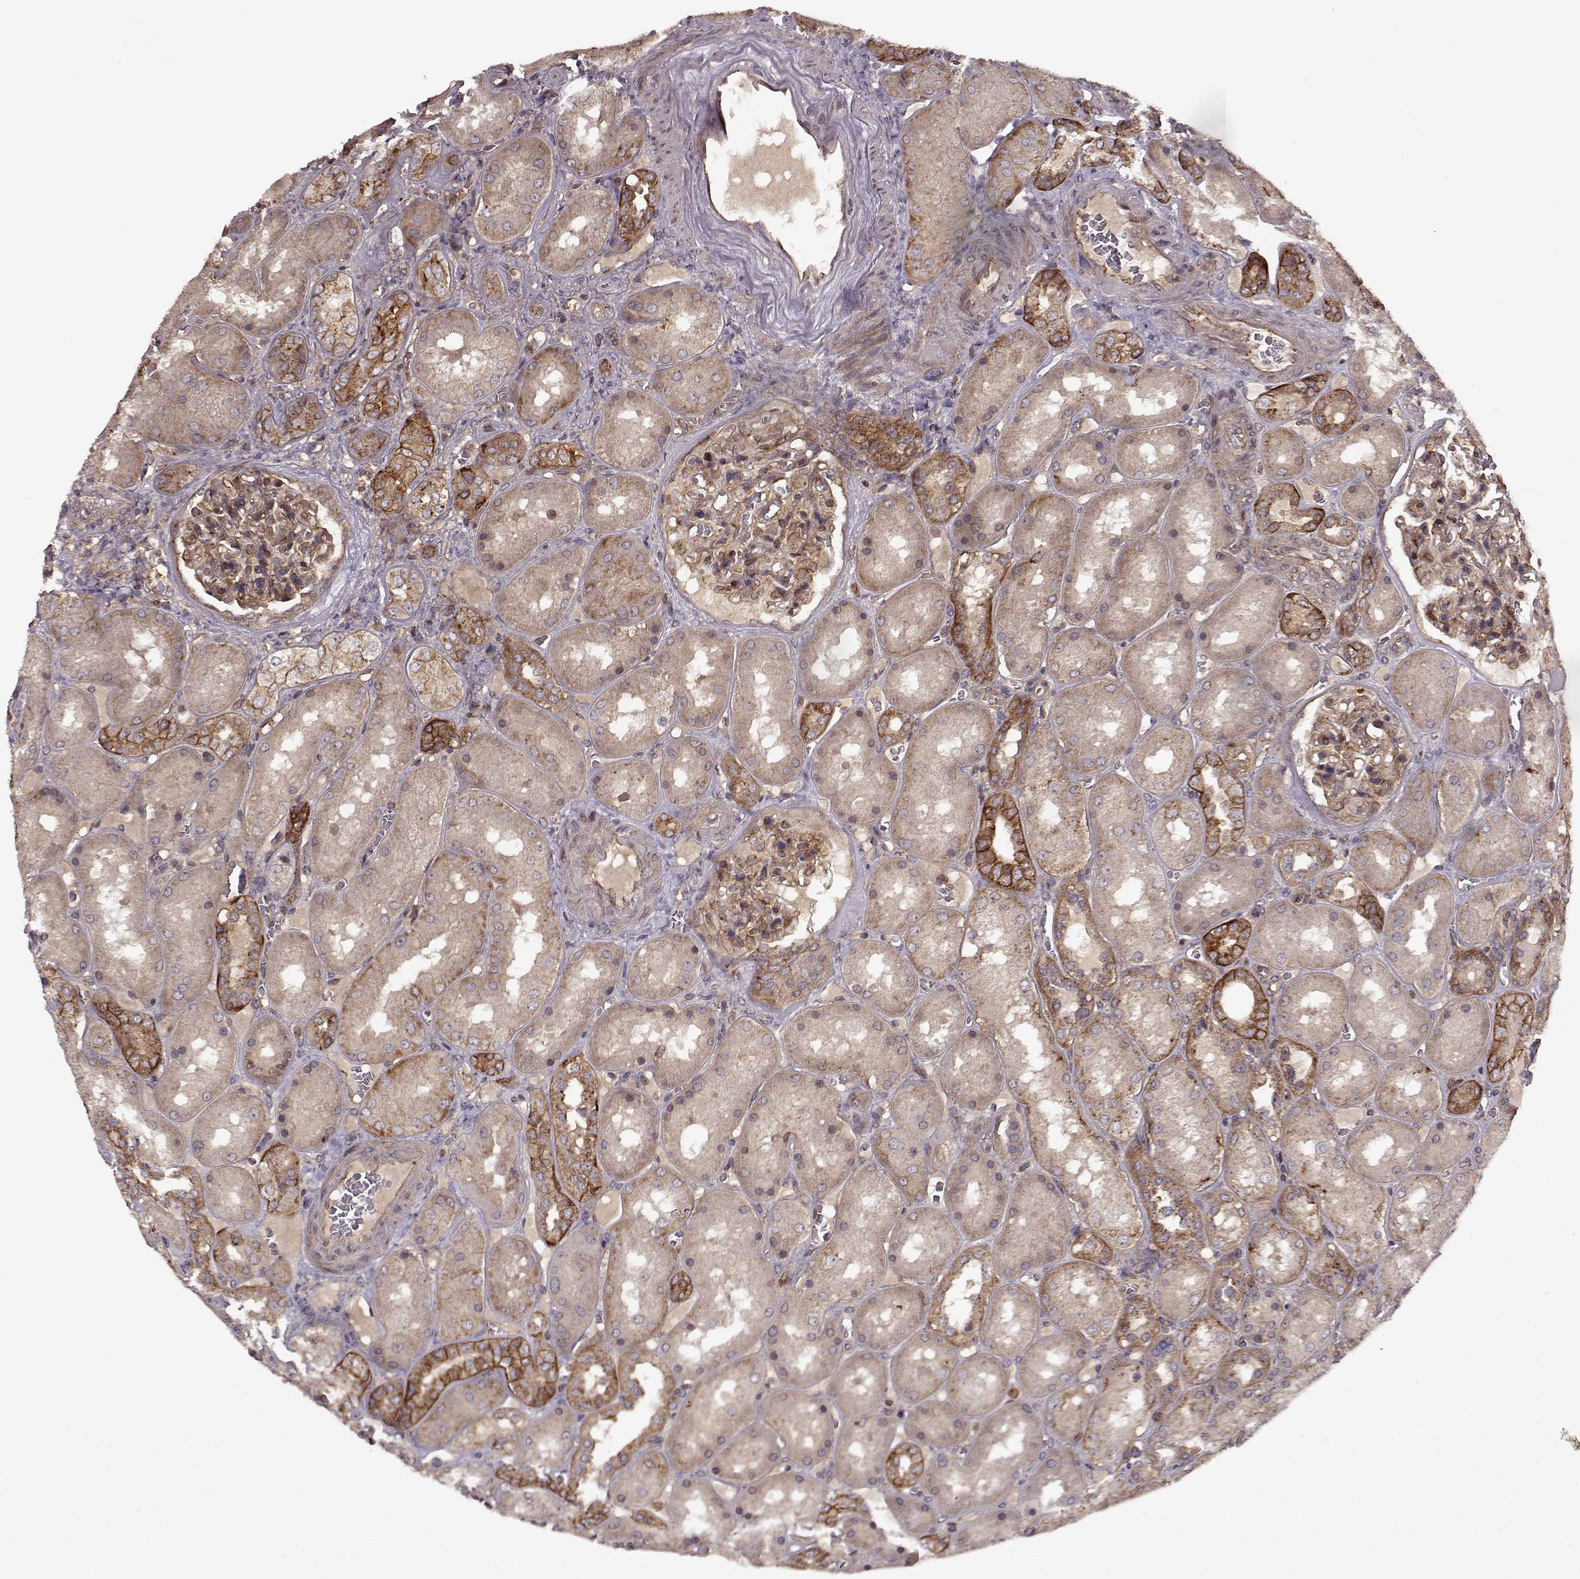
{"staining": {"intensity": "strong", "quantity": "25%-75%", "location": "cytoplasmic/membranous"}, "tissue": "kidney", "cell_type": "Cells in glomeruli", "image_type": "normal", "snomed": [{"axis": "morphology", "description": "Normal tissue, NOS"}, {"axis": "topography", "description": "Kidney"}], "caption": "Cells in glomeruli demonstrate strong cytoplasmic/membranous positivity in about 25%-75% of cells in normal kidney. (IHC, brightfield microscopy, high magnification).", "gene": "IFRD2", "patient": {"sex": "male", "age": 73}}